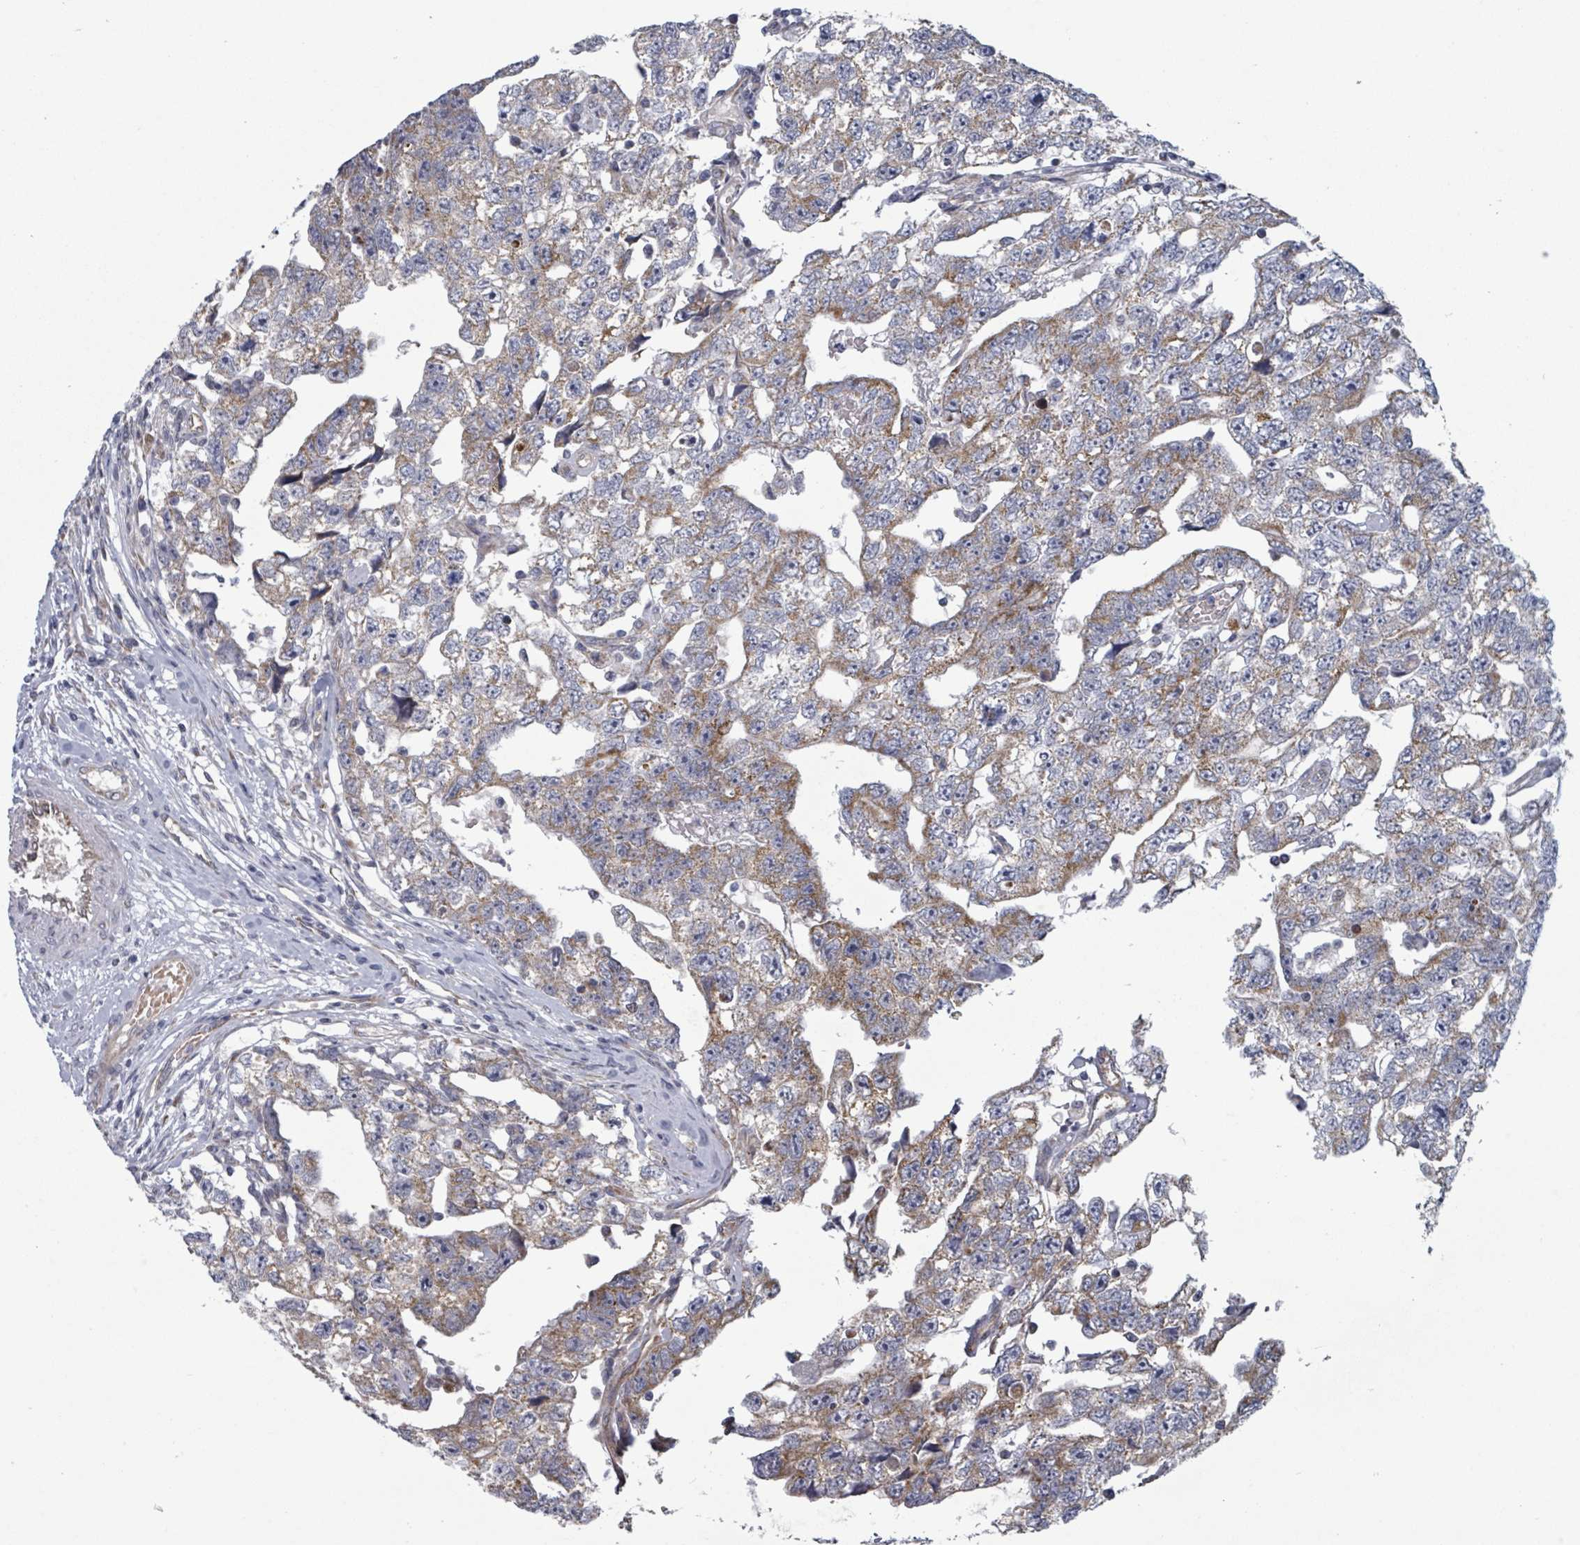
{"staining": {"intensity": "weak", "quantity": ">75%", "location": "cytoplasmic/membranous"}, "tissue": "testis cancer", "cell_type": "Tumor cells", "image_type": "cancer", "snomed": [{"axis": "morphology", "description": "Carcinoma, Embryonal, NOS"}, {"axis": "topography", "description": "Testis"}], "caption": "IHC histopathology image of neoplastic tissue: testis embryonal carcinoma stained using immunohistochemistry shows low levels of weak protein expression localized specifically in the cytoplasmic/membranous of tumor cells, appearing as a cytoplasmic/membranous brown color.", "gene": "FKBP1A", "patient": {"sex": "male", "age": 22}}